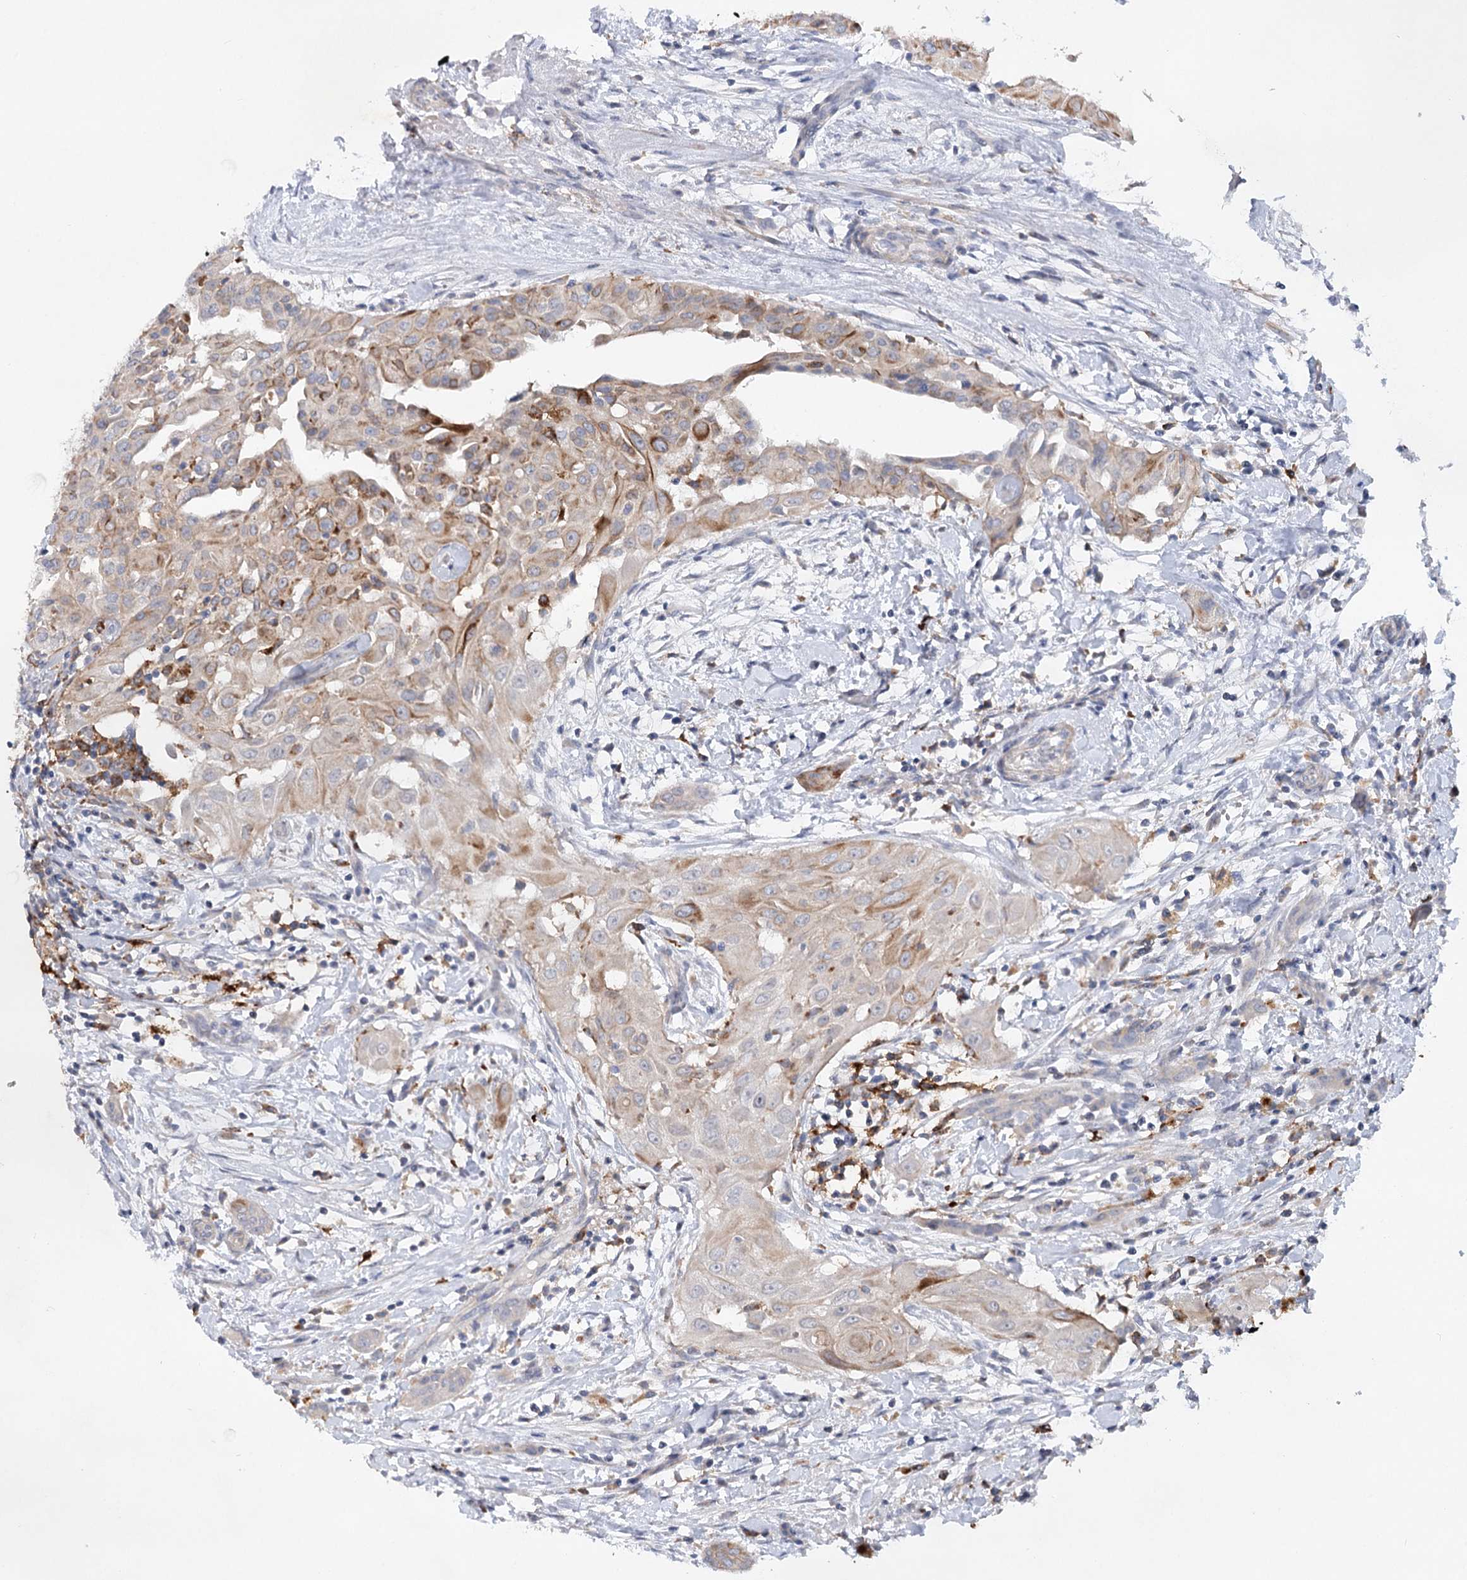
{"staining": {"intensity": "moderate", "quantity": "25%-75%", "location": "cytoplasmic/membranous"}, "tissue": "thyroid cancer", "cell_type": "Tumor cells", "image_type": "cancer", "snomed": [{"axis": "morphology", "description": "Papillary adenocarcinoma, NOS"}, {"axis": "topography", "description": "Thyroid gland"}], "caption": "High-magnification brightfield microscopy of thyroid cancer (papillary adenocarcinoma) stained with DAB (brown) and counterstained with hematoxylin (blue). tumor cells exhibit moderate cytoplasmic/membranous staining is appreciated in about25%-75% of cells.", "gene": "SCN11A", "patient": {"sex": "female", "age": 59}}